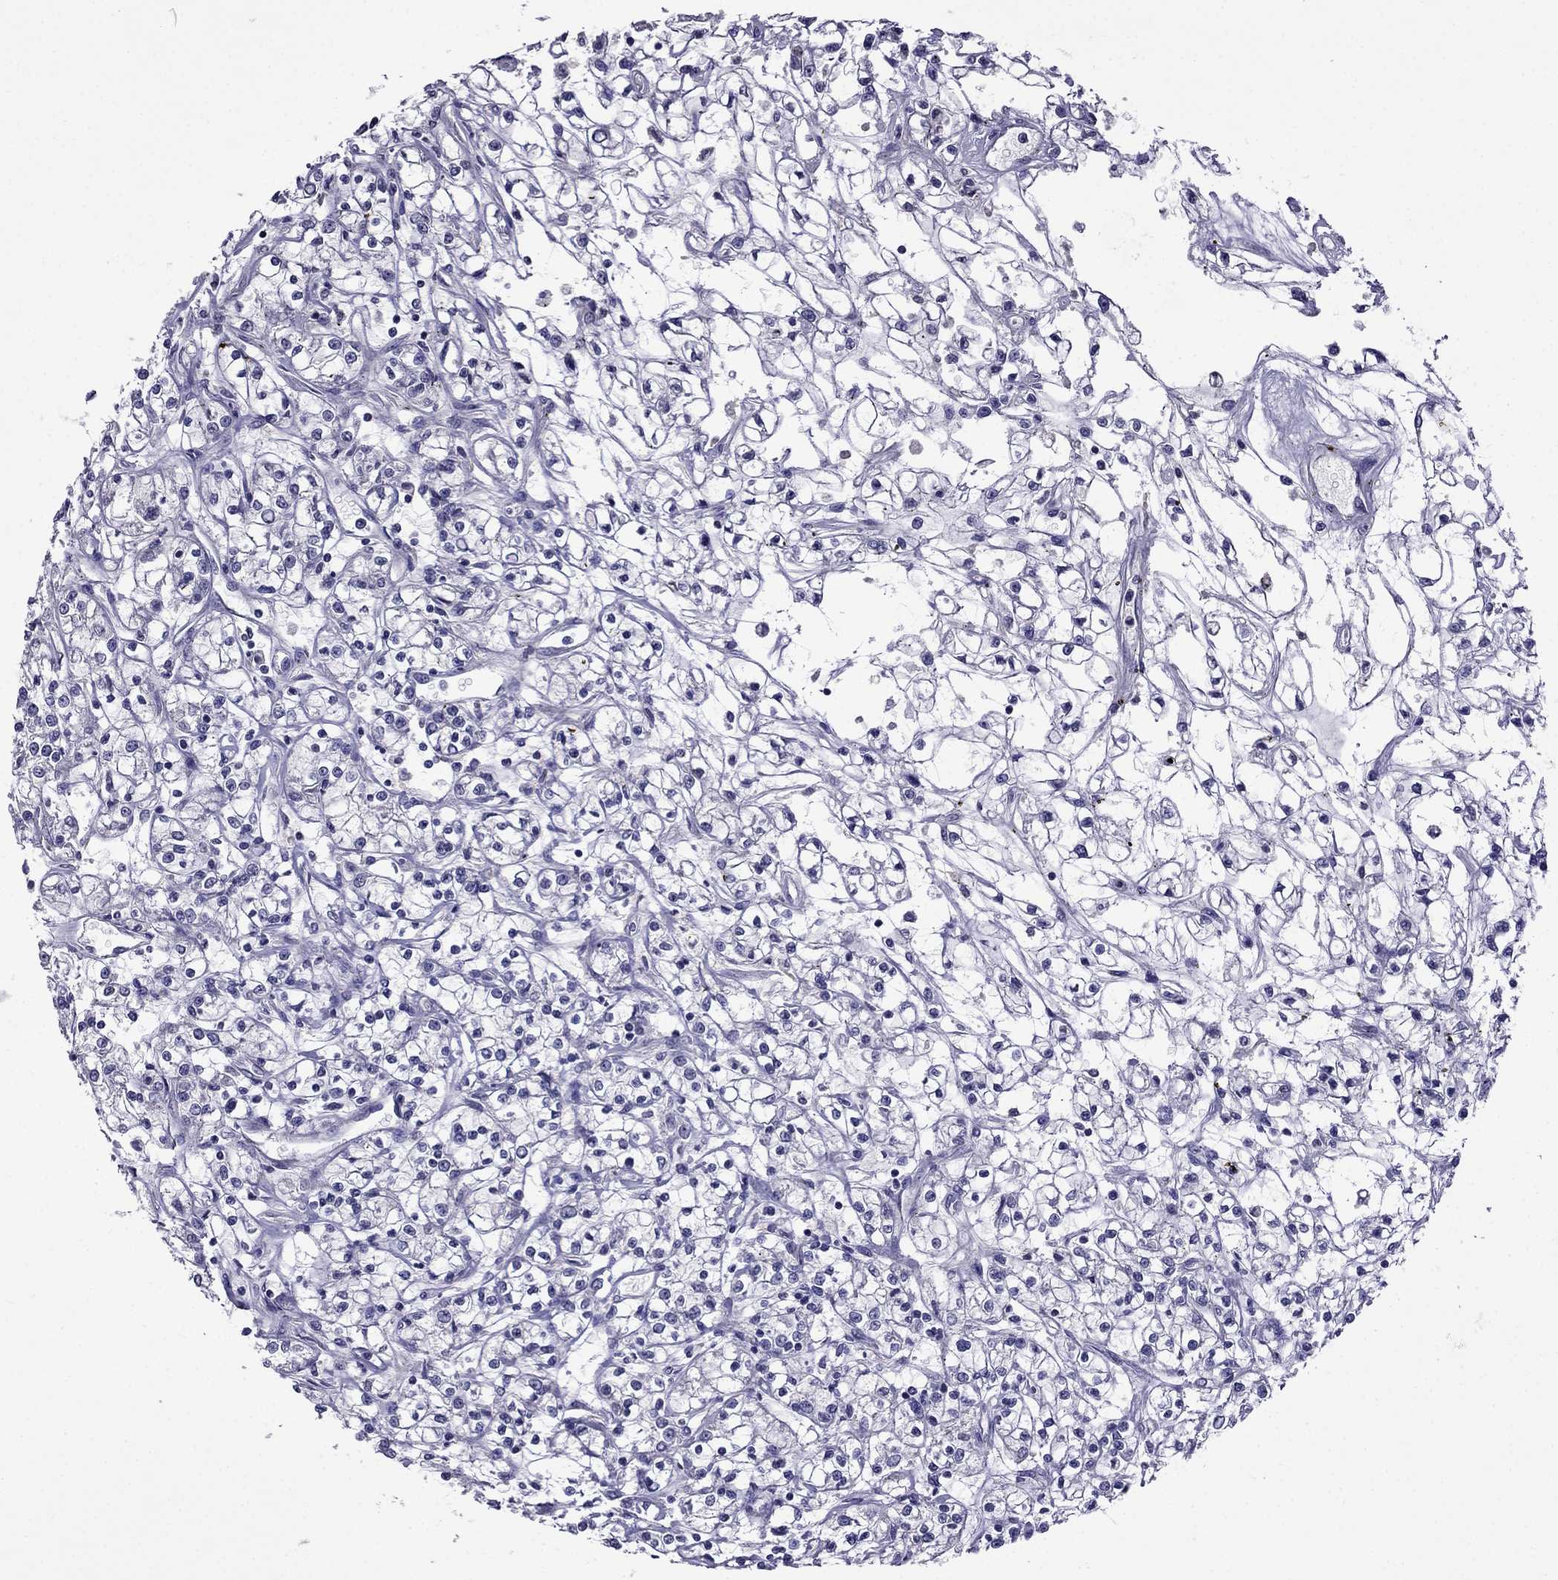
{"staining": {"intensity": "negative", "quantity": "none", "location": "none"}, "tissue": "renal cancer", "cell_type": "Tumor cells", "image_type": "cancer", "snomed": [{"axis": "morphology", "description": "Adenocarcinoma, NOS"}, {"axis": "topography", "description": "Kidney"}], "caption": "This is an immunohistochemistry micrograph of human renal cancer (adenocarcinoma). There is no expression in tumor cells.", "gene": "SPTBN4", "patient": {"sex": "female", "age": 59}}